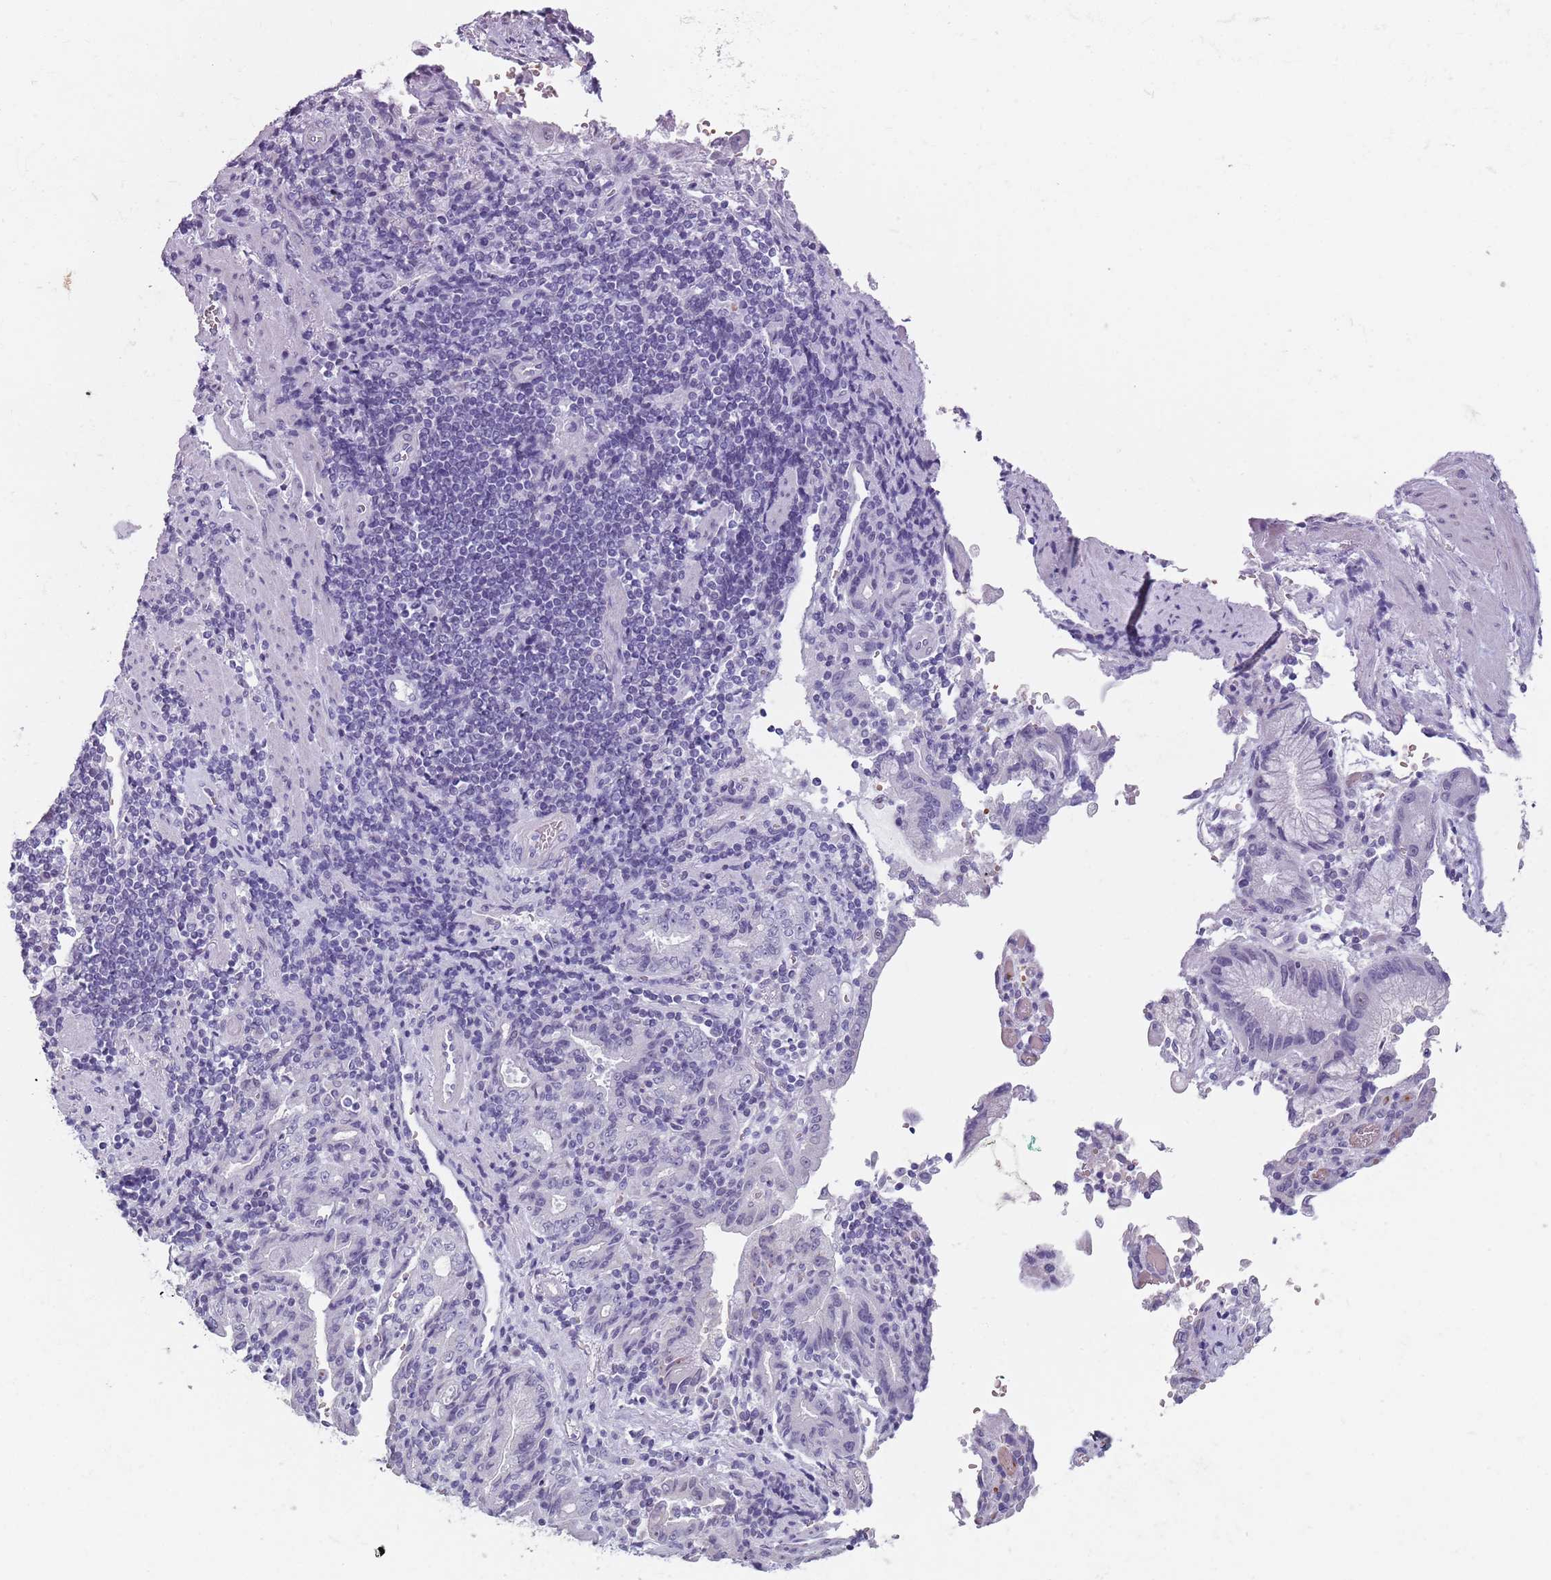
{"staining": {"intensity": "negative", "quantity": "none", "location": "none"}, "tissue": "stomach cancer", "cell_type": "Tumor cells", "image_type": "cancer", "snomed": [{"axis": "morphology", "description": "Adenocarcinoma, NOS"}, {"axis": "topography", "description": "Stomach"}], "caption": "There is no significant expression in tumor cells of adenocarcinoma (stomach).", "gene": "SPESP1", "patient": {"sex": "male", "age": 62}}